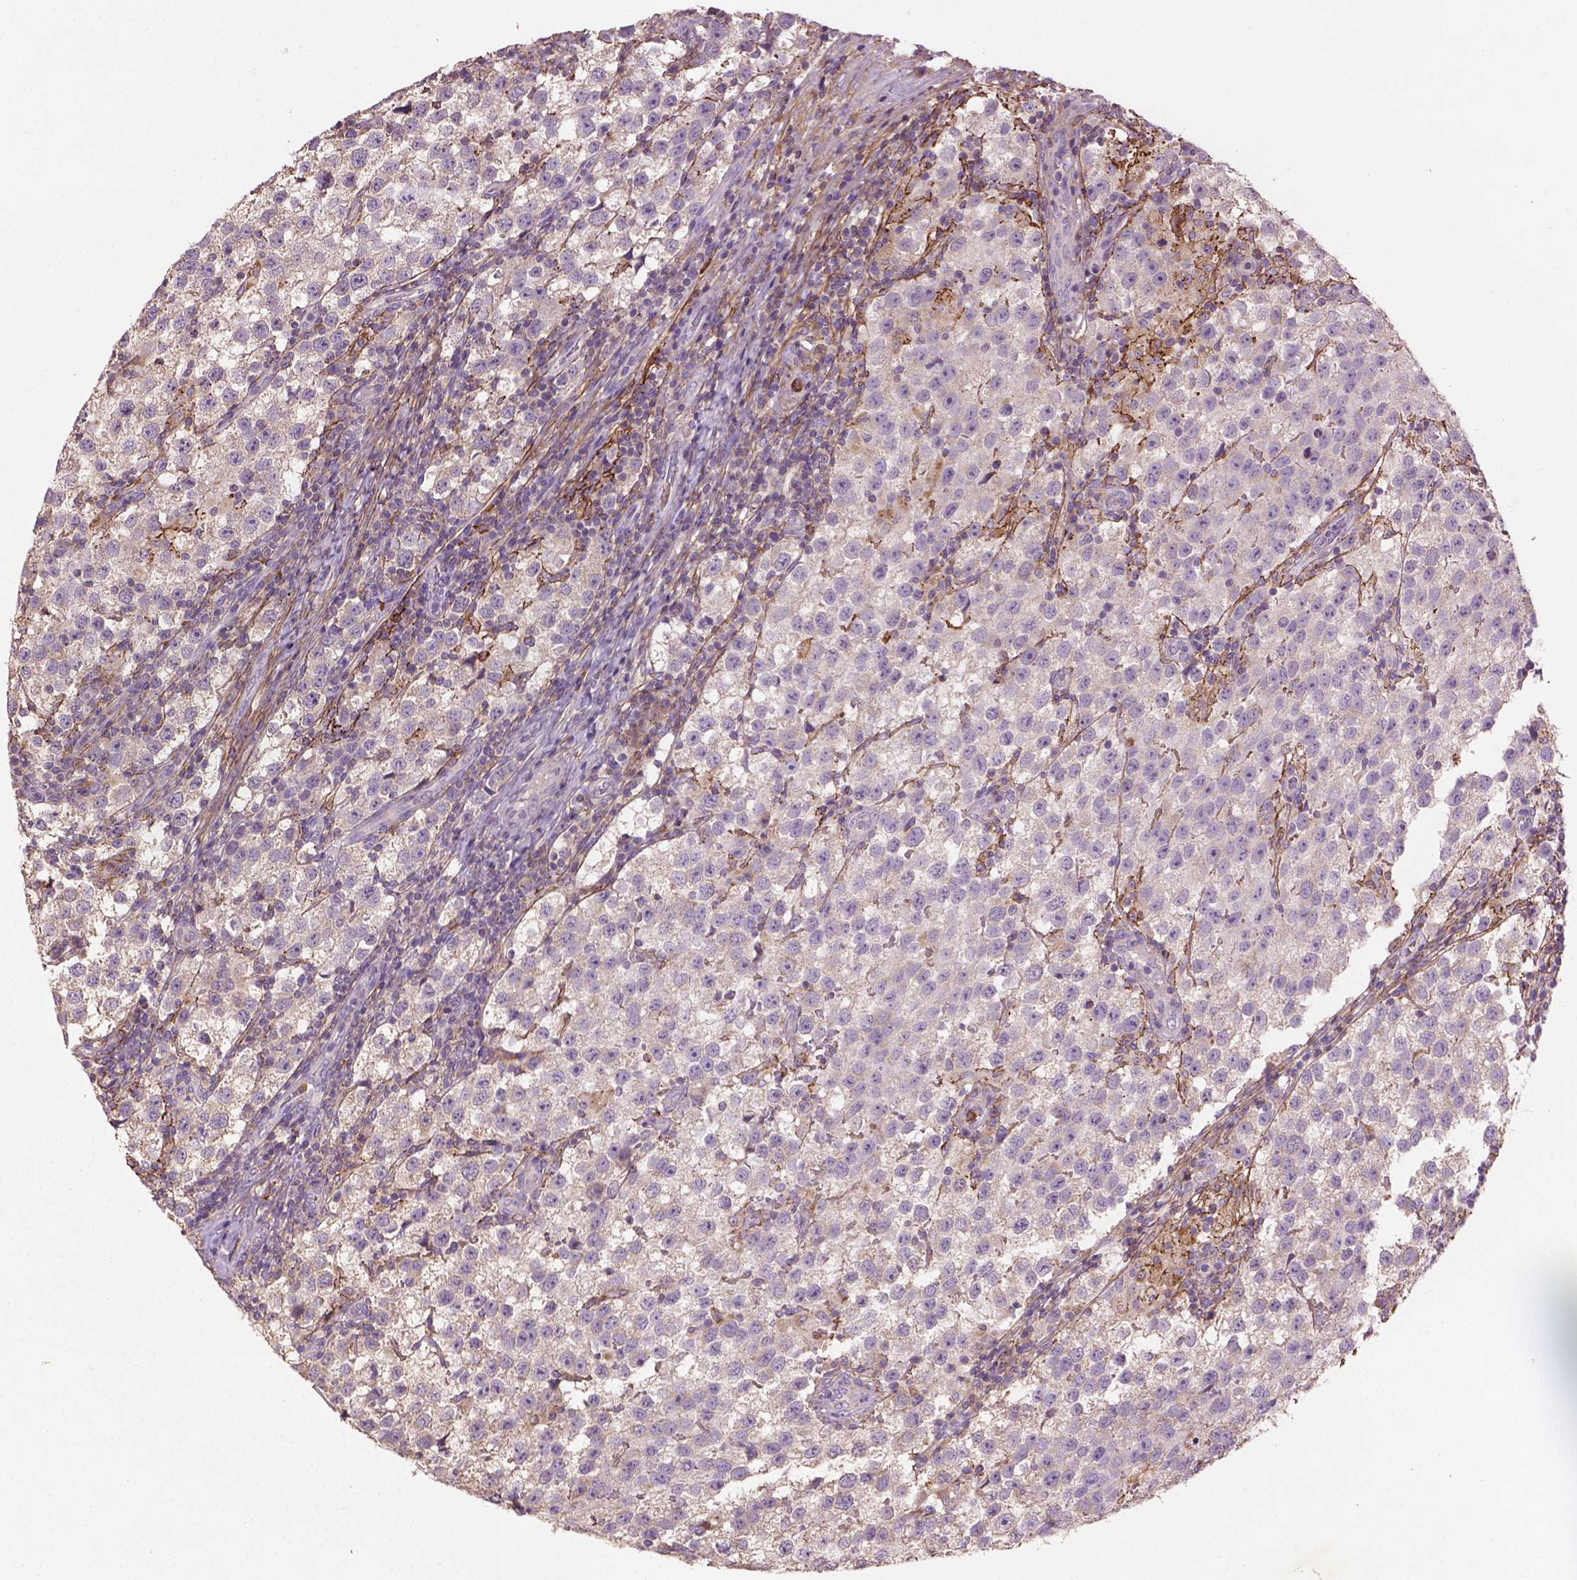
{"staining": {"intensity": "negative", "quantity": "none", "location": "none"}, "tissue": "testis cancer", "cell_type": "Tumor cells", "image_type": "cancer", "snomed": [{"axis": "morphology", "description": "Seminoma, NOS"}, {"axis": "topography", "description": "Testis"}], "caption": "This image is of seminoma (testis) stained with immunohistochemistry to label a protein in brown with the nuclei are counter-stained blue. There is no expression in tumor cells. (DAB (3,3'-diaminobenzidine) immunohistochemistry, high magnification).", "gene": "LRRC3C", "patient": {"sex": "male", "age": 37}}